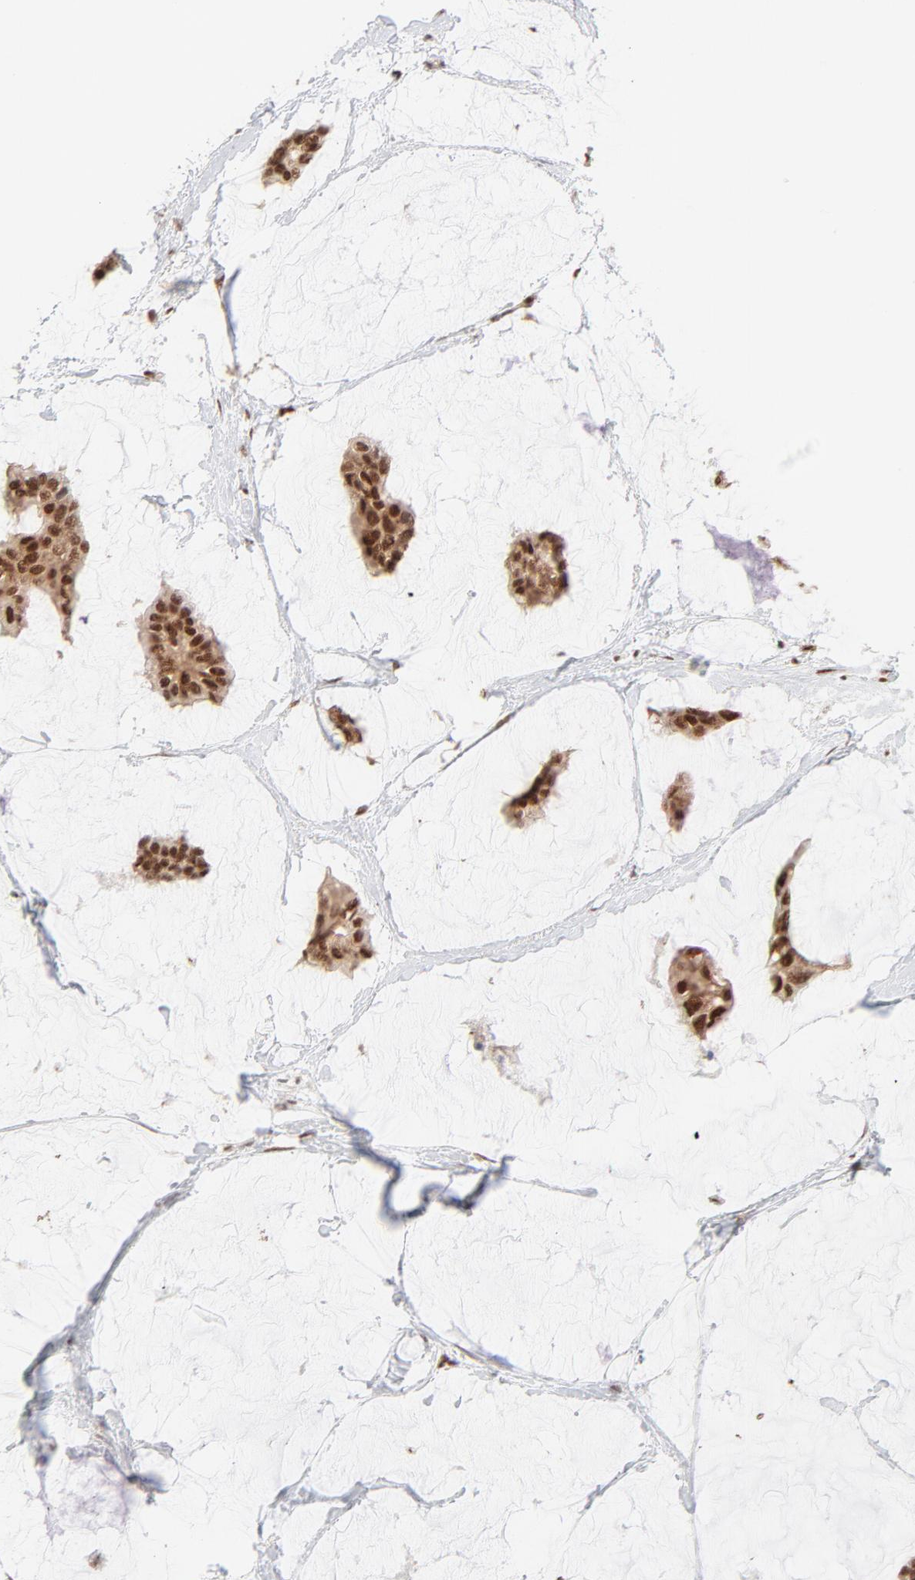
{"staining": {"intensity": "strong", "quantity": ">75%", "location": "nuclear"}, "tissue": "breast cancer", "cell_type": "Tumor cells", "image_type": "cancer", "snomed": [{"axis": "morphology", "description": "Duct carcinoma"}, {"axis": "topography", "description": "Breast"}], "caption": "Immunohistochemical staining of intraductal carcinoma (breast) exhibits high levels of strong nuclear protein positivity in about >75% of tumor cells. Using DAB (3,3'-diaminobenzidine) (brown) and hematoxylin (blue) stains, captured at high magnification using brightfield microscopy.", "gene": "TARDBP", "patient": {"sex": "female", "age": 93}}